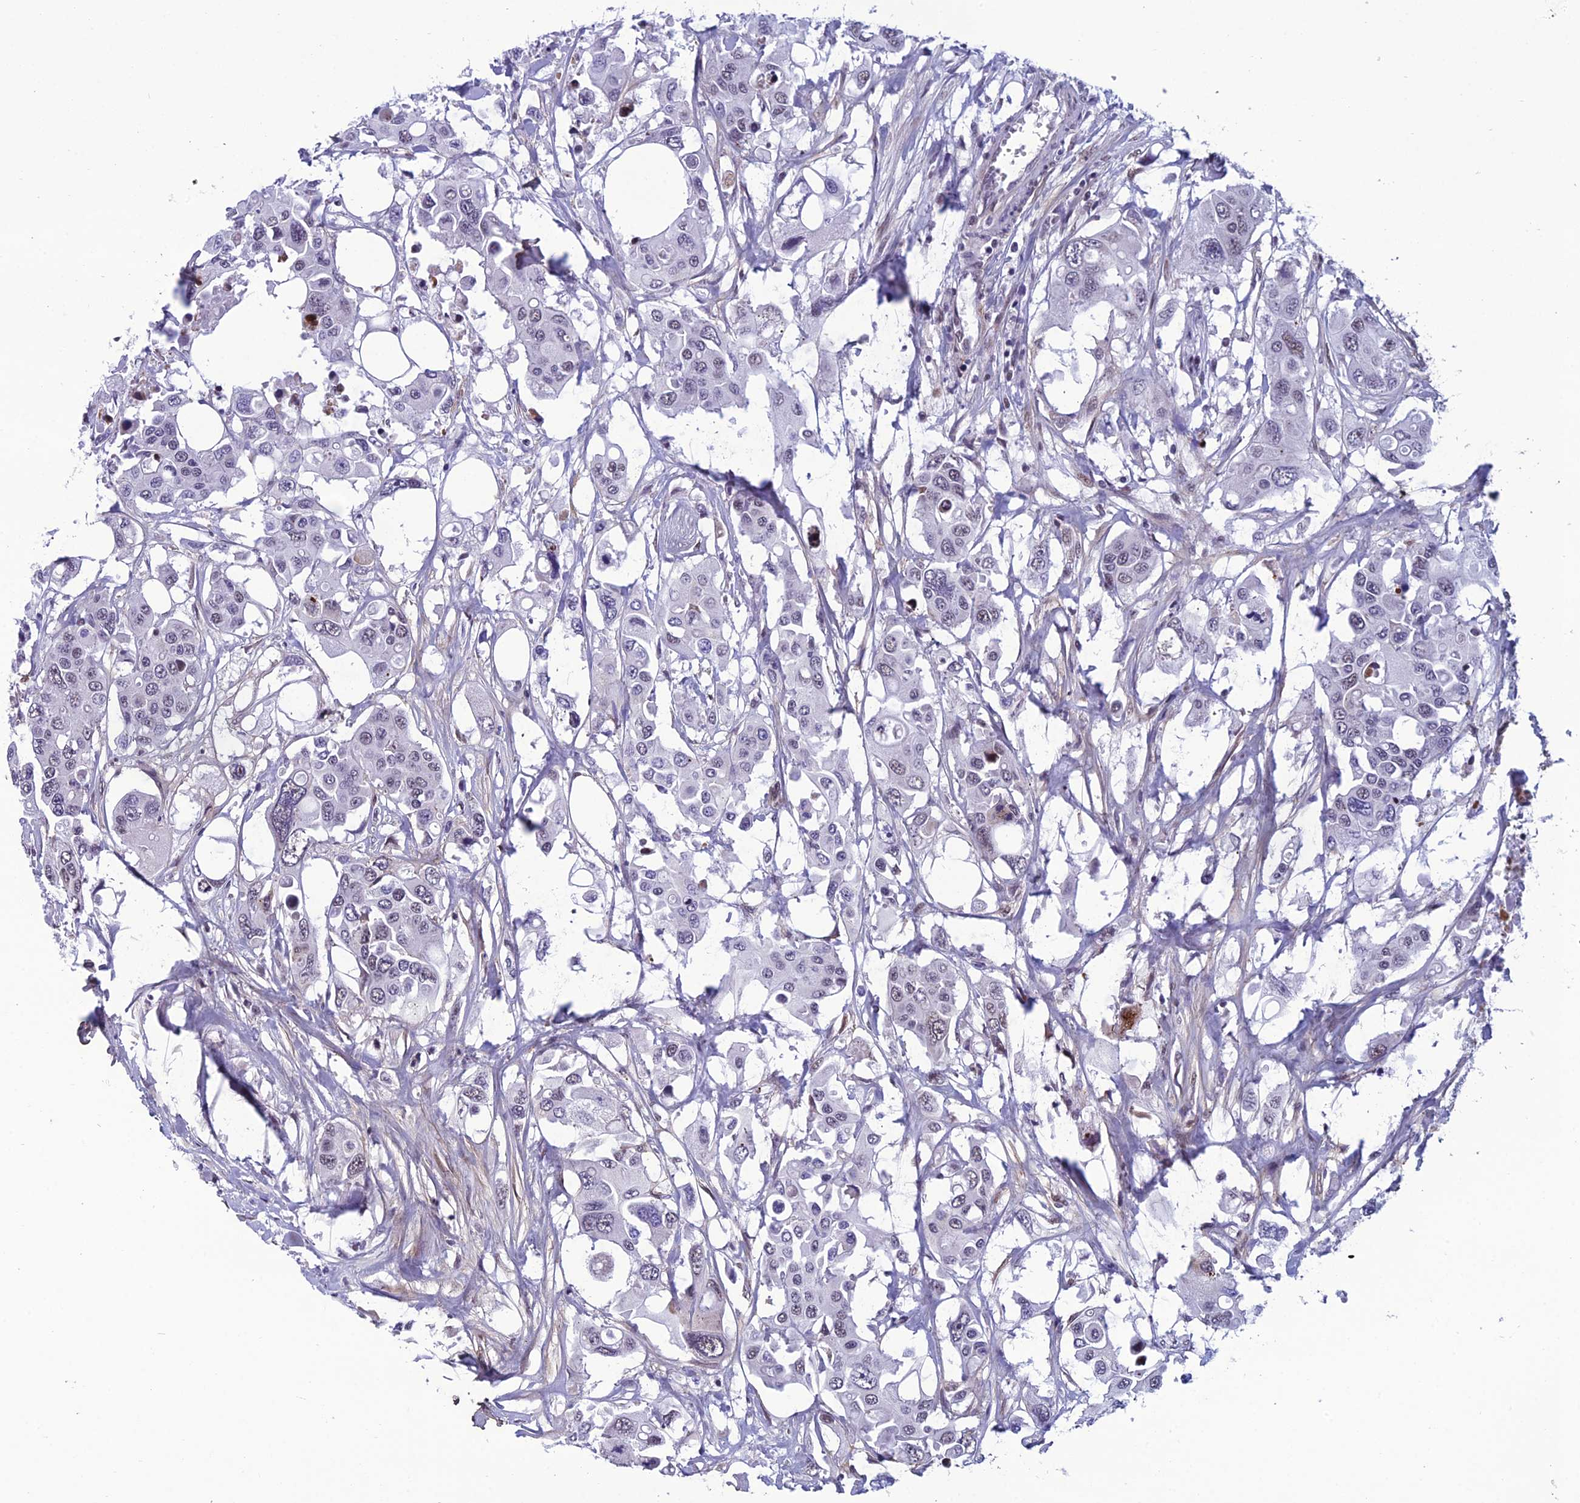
{"staining": {"intensity": "weak", "quantity": "<25%", "location": "nuclear"}, "tissue": "colorectal cancer", "cell_type": "Tumor cells", "image_type": "cancer", "snomed": [{"axis": "morphology", "description": "Adenocarcinoma, NOS"}, {"axis": "topography", "description": "Colon"}], "caption": "High power microscopy image of an immunohistochemistry (IHC) photomicrograph of colorectal cancer, revealing no significant staining in tumor cells.", "gene": "RSRC1", "patient": {"sex": "male", "age": 77}}